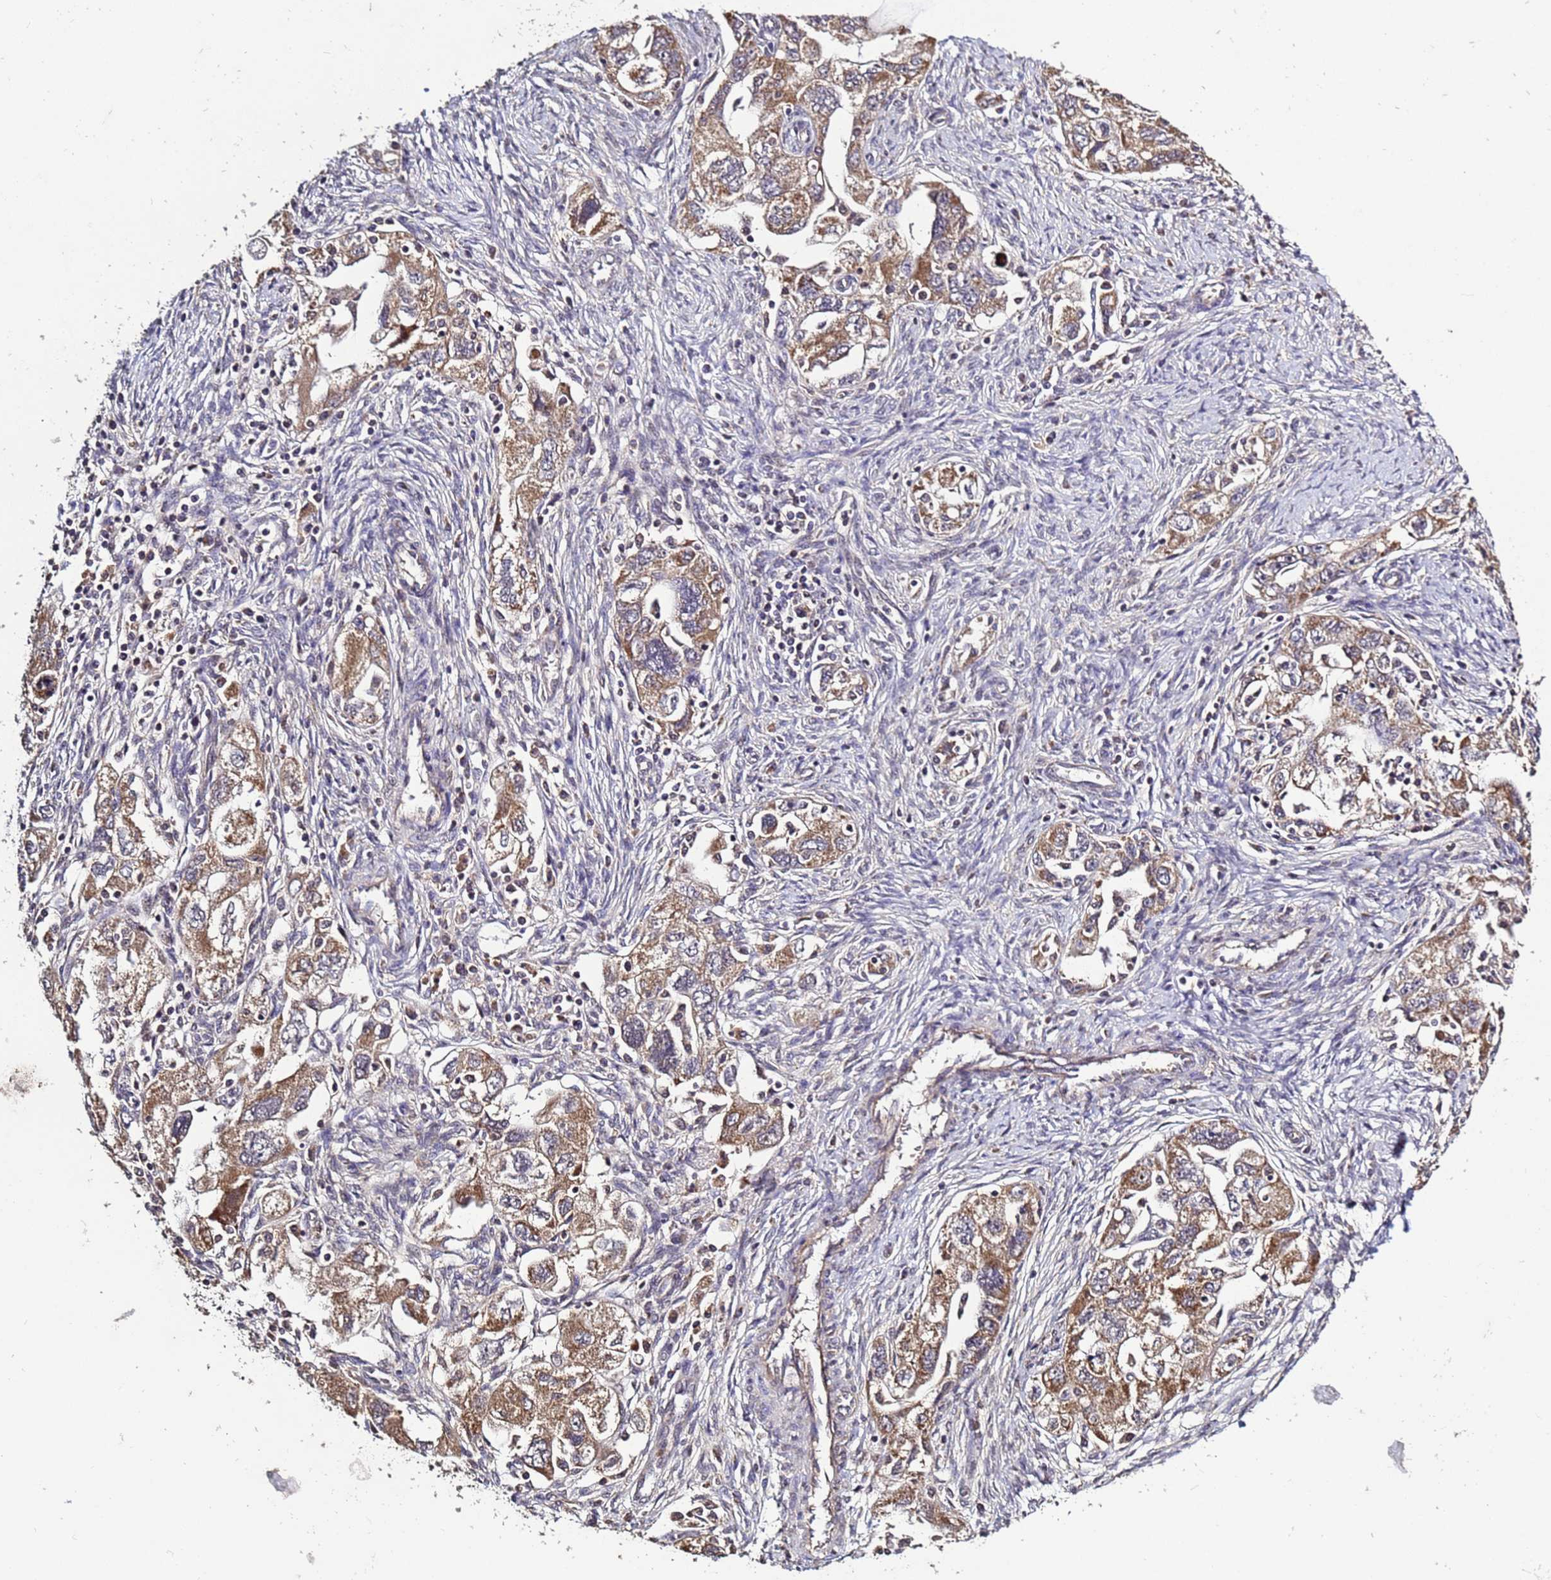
{"staining": {"intensity": "moderate", "quantity": ">75%", "location": "cytoplasmic/membranous"}, "tissue": "ovarian cancer", "cell_type": "Tumor cells", "image_type": "cancer", "snomed": [{"axis": "morphology", "description": "Carcinoma, NOS"}, {"axis": "morphology", "description": "Cystadenocarcinoma, serous, NOS"}, {"axis": "topography", "description": "Ovary"}], "caption": "Ovarian cancer (serous cystadenocarcinoma) stained for a protein (brown) exhibits moderate cytoplasmic/membranous positive staining in about >75% of tumor cells.", "gene": "P2RX7", "patient": {"sex": "female", "age": 69}}